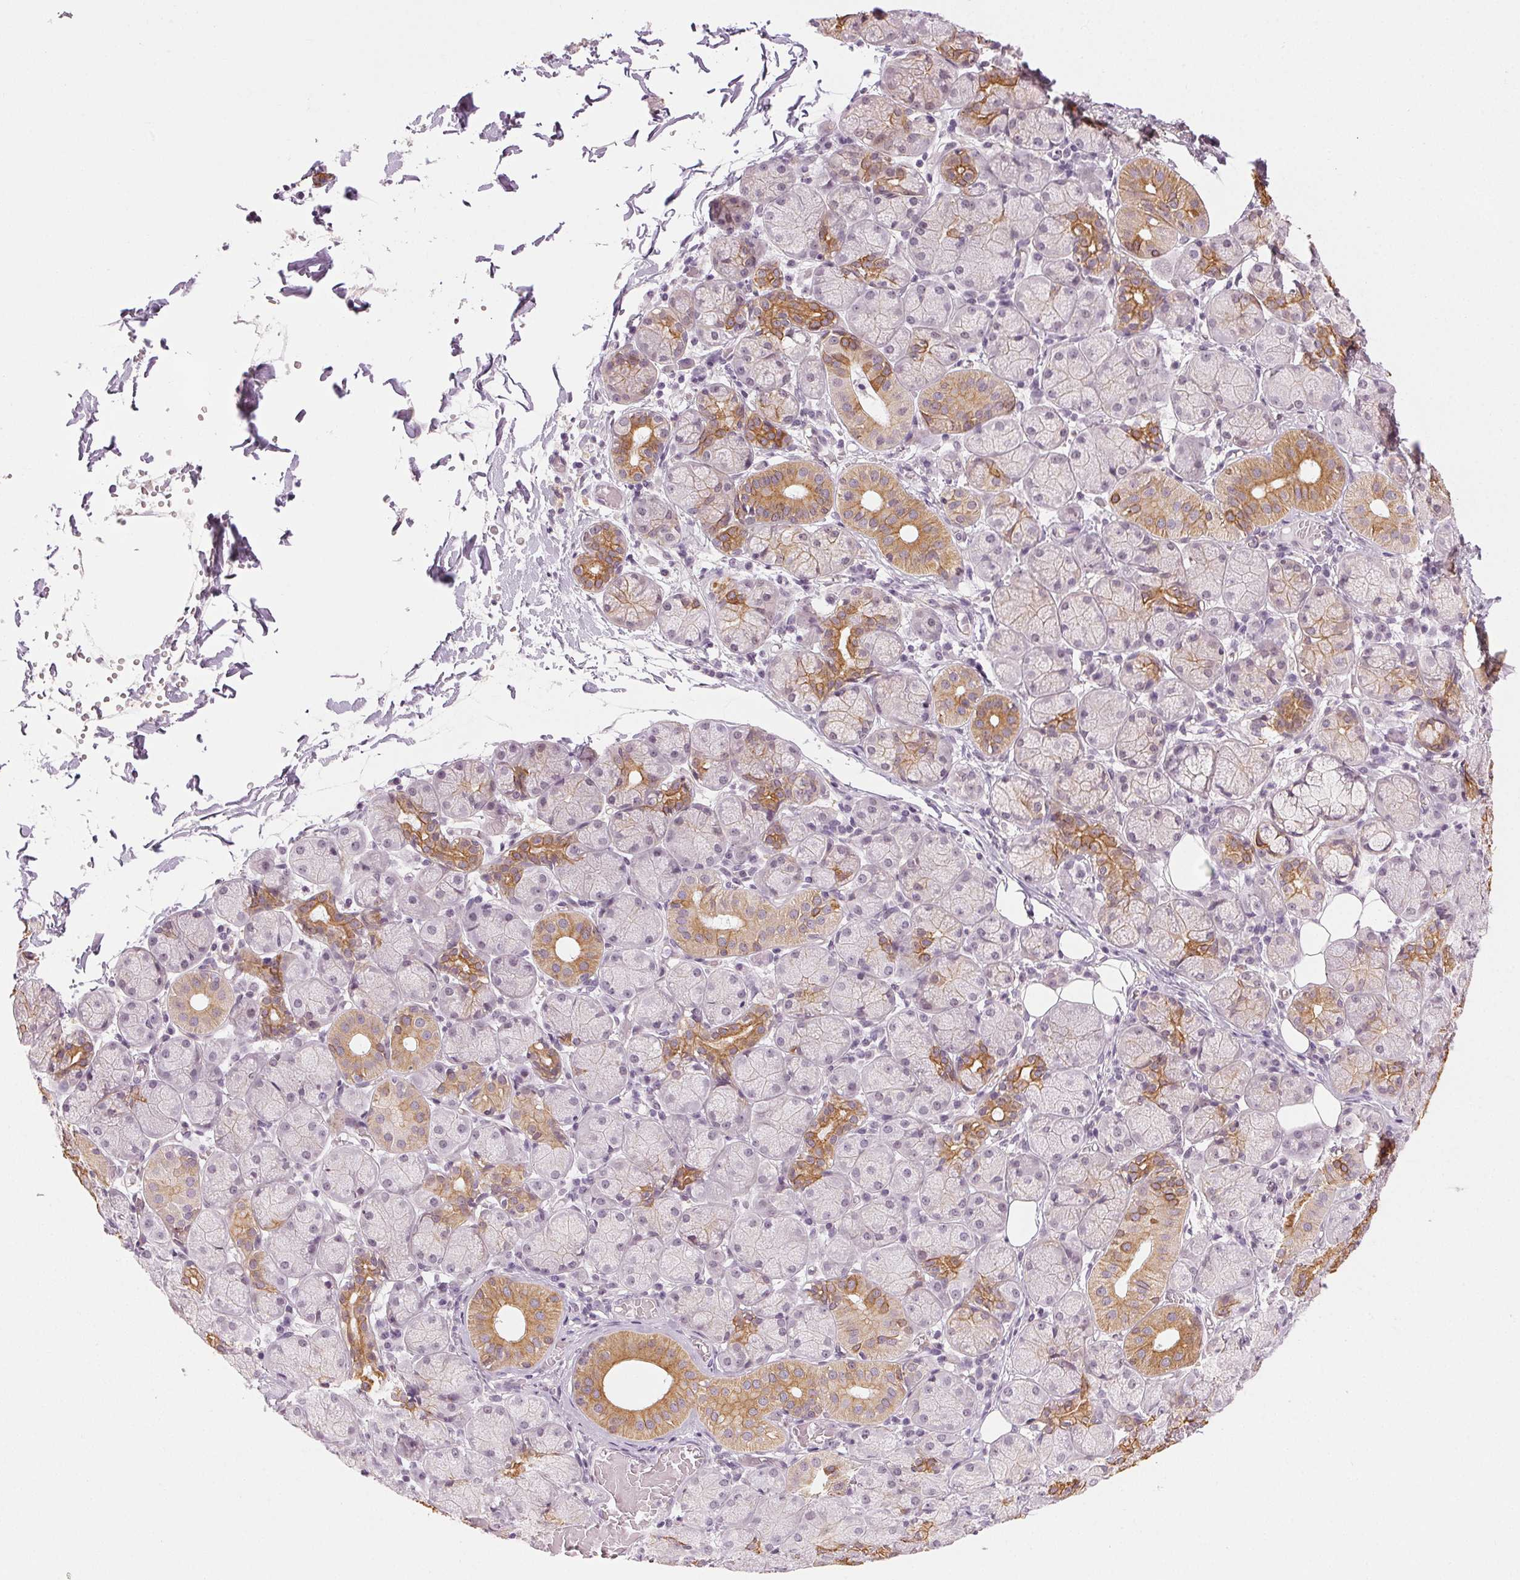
{"staining": {"intensity": "moderate", "quantity": "25%-75%", "location": "cytoplasmic/membranous"}, "tissue": "salivary gland", "cell_type": "Glandular cells", "image_type": "normal", "snomed": [{"axis": "morphology", "description": "Normal tissue, NOS"}, {"axis": "topography", "description": "Salivary gland"}, {"axis": "topography", "description": "Peripheral nerve tissue"}], "caption": "This is a photomicrograph of immunohistochemistry (IHC) staining of unremarkable salivary gland, which shows moderate staining in the cytoplasmic/membranous of glandular cells.", "gene": "AIF1L", "patient": {"sex": "female", "age": 24}}